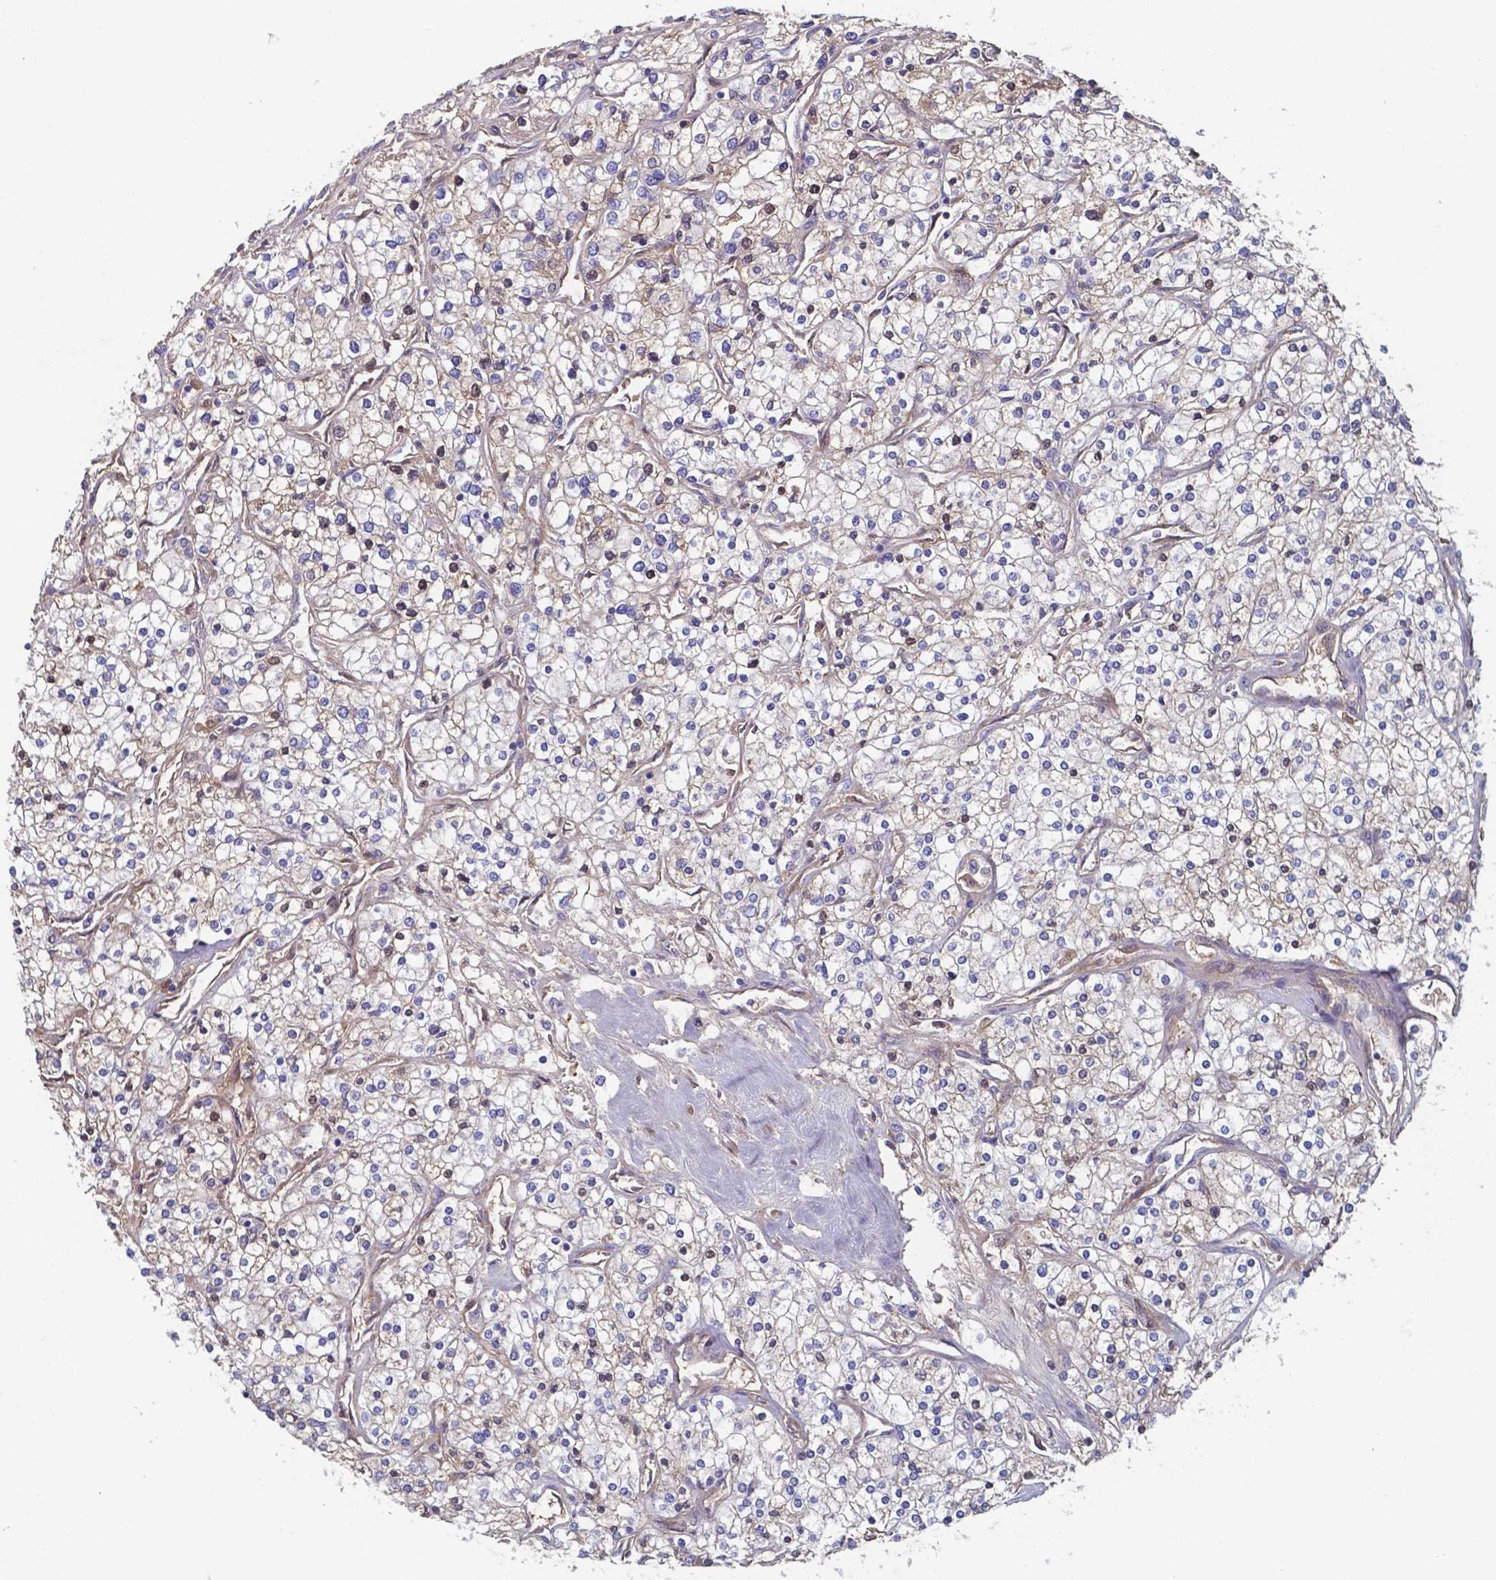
{"staining": {"intensity": "moderate", "quantity": "<25%", "location": "cytoplasmic/membranous,nuclear"}, "tissue": "renal cancer", "cell_type": "Tumor cells", "image_type": "cancer", "snomed": [{"axis": "morphology", "description": "Adenocarcinoma, NOS"}, {"axis": "topography", "description": "Kidney"}], "caption": "An image showing moderate cytoplasmic/membranous and nuclear positivity in about <25% of tumor cells in adenocarcinoma (renal), as visualized by brown immunohistochemical staining.", "gene": "BTBD17", "patient": {"sex": "male", "age": 80}}